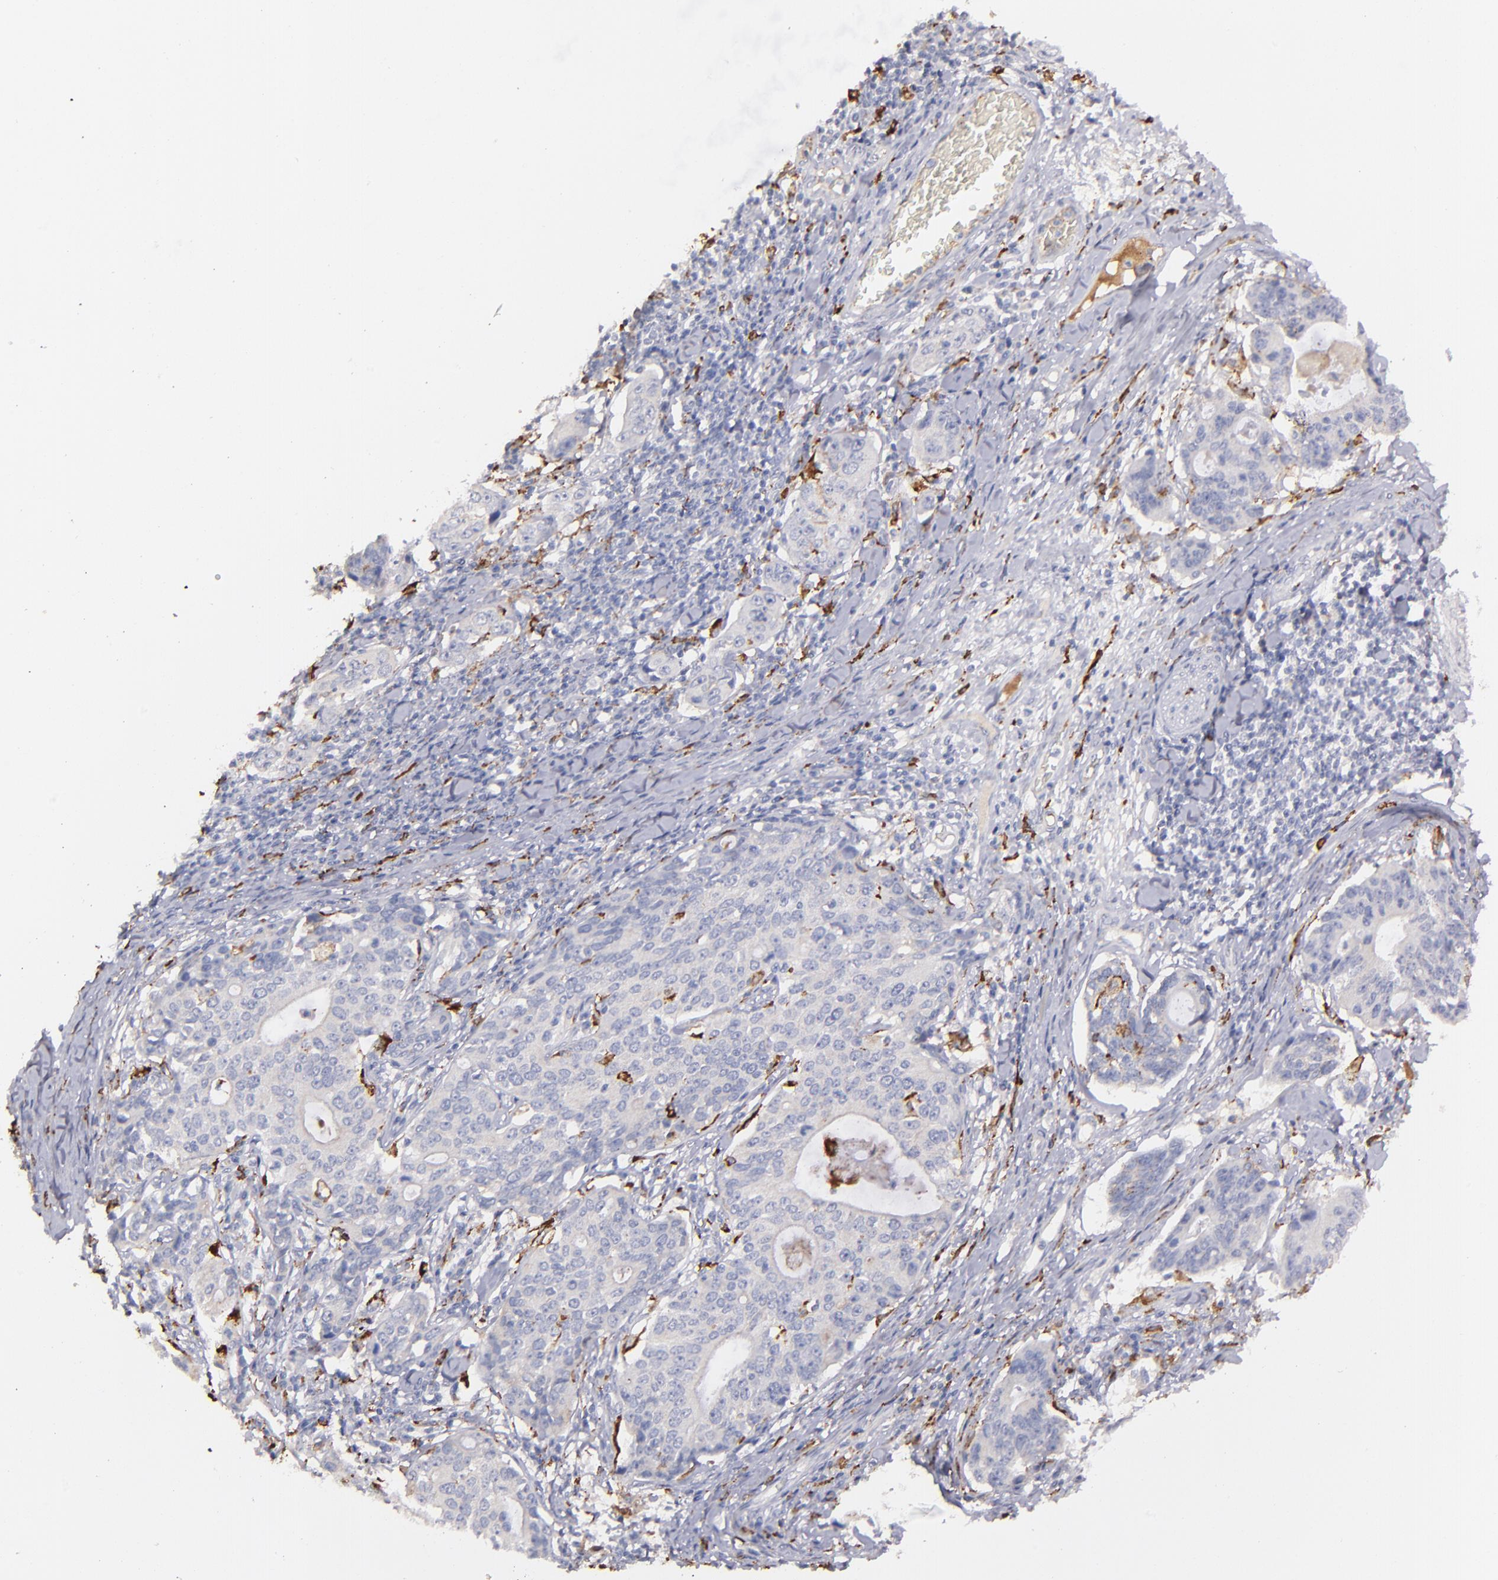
{"staining": {"intensity": "negative", "quantity": "none", "location": "none"}, "tissue": "stomach cancer", "cell_type": "Tumor cells", "image_type": "cancer", "snomed": [{"axis": "morphology", "description": "Adenocarcinoma, NOS"}, {"axis": "topography", "description": "Esophagus"}, {"axis": "topography", "description": "Stomach"}], "caption": "DAB immunohistochemical staining of stomach cancer shows no significant expression in tumor cells.", "gene": "C1QA", "patient": {"sex": "male", "age": 74}}